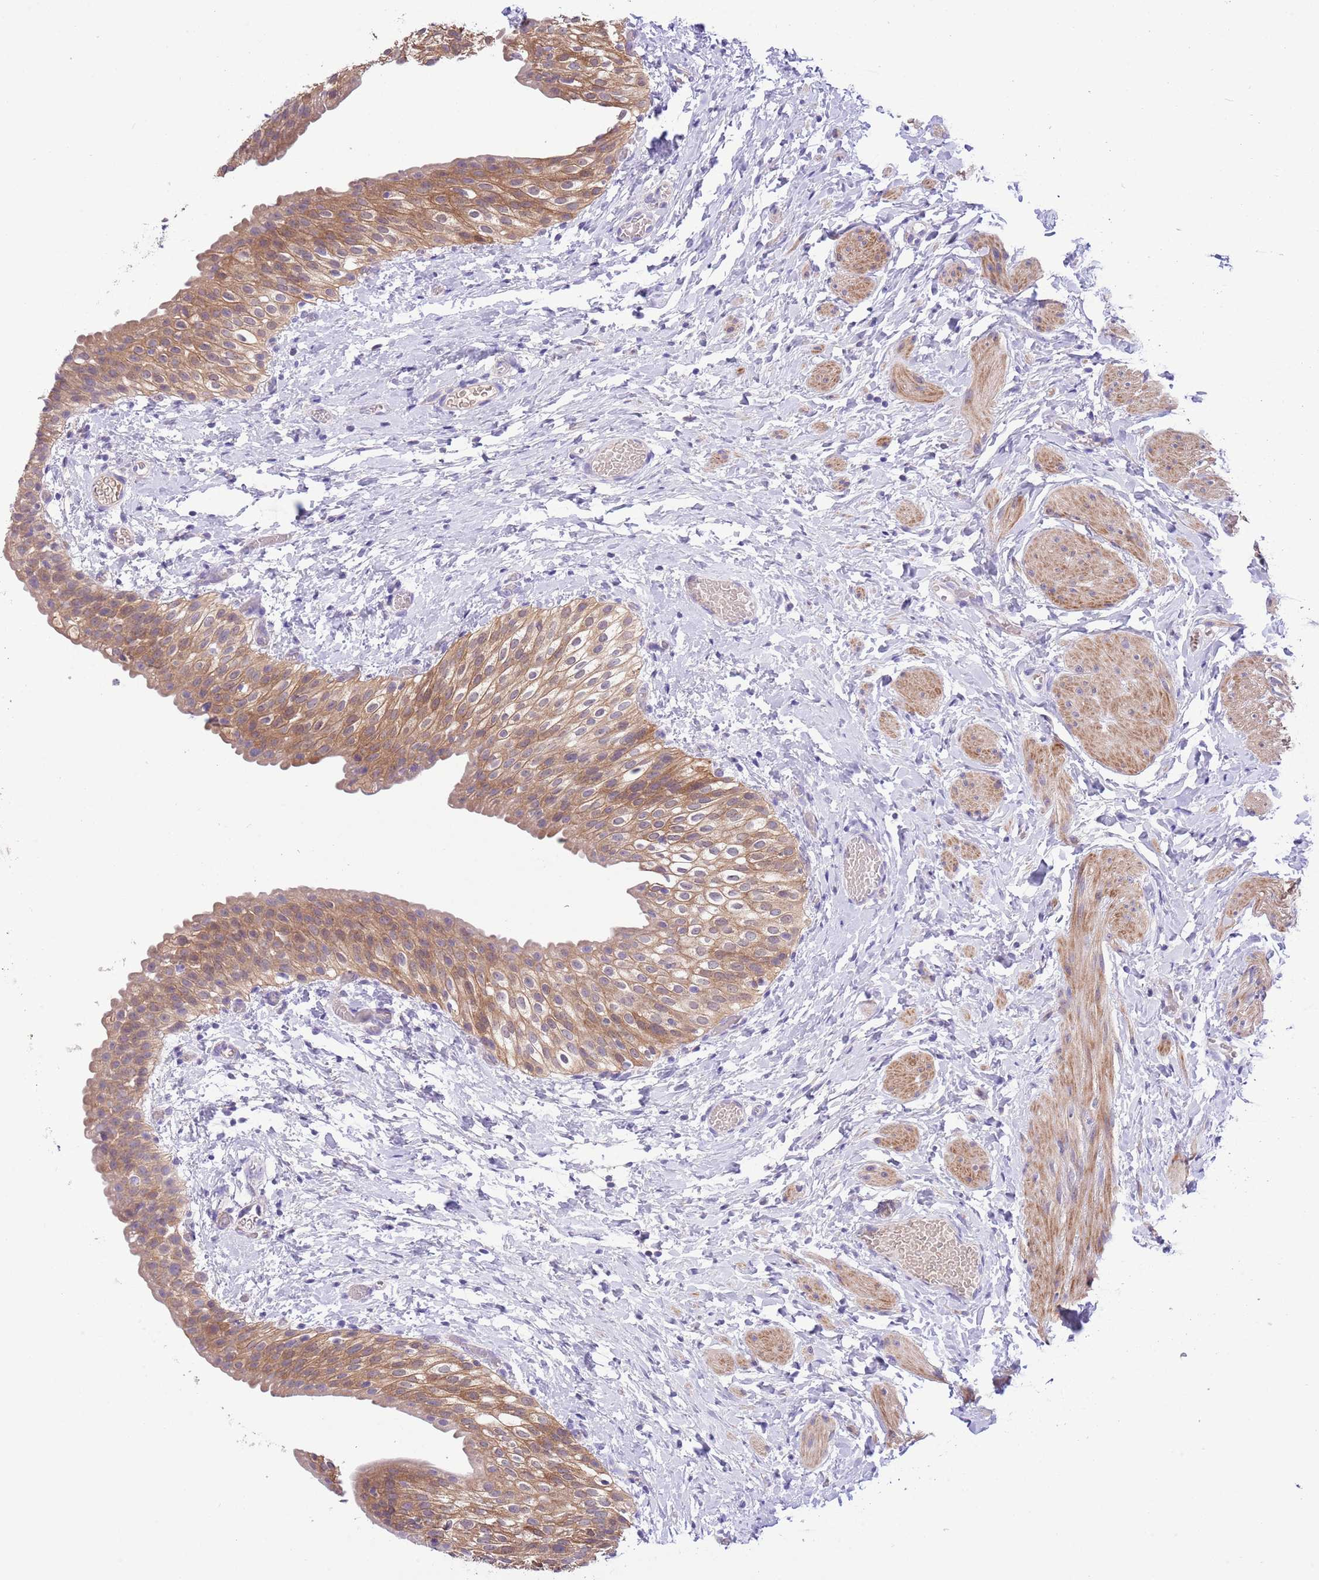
{"staining": {"intensity": "moderate", "quantity": ">75%", "location": "cytoplasmic/membranous"}, "tissue": "urinary bladder", "cell_type": "Urothelial cells", "image_type": "normal", "snomed": [{"axis": "morphology", "description": "Normal tissue, NOS"}, {"axis": "topography", "description": "Urinary bladder"}], "caption": "Brown immunohistochemical staining in unremarkable human urinary bladder exhibits moderate cytoplasmic/membranous staining in approximately >75% of urothelial cells.", "gene": "PRR32", "patient": {"sex": "male", "age": 1}}